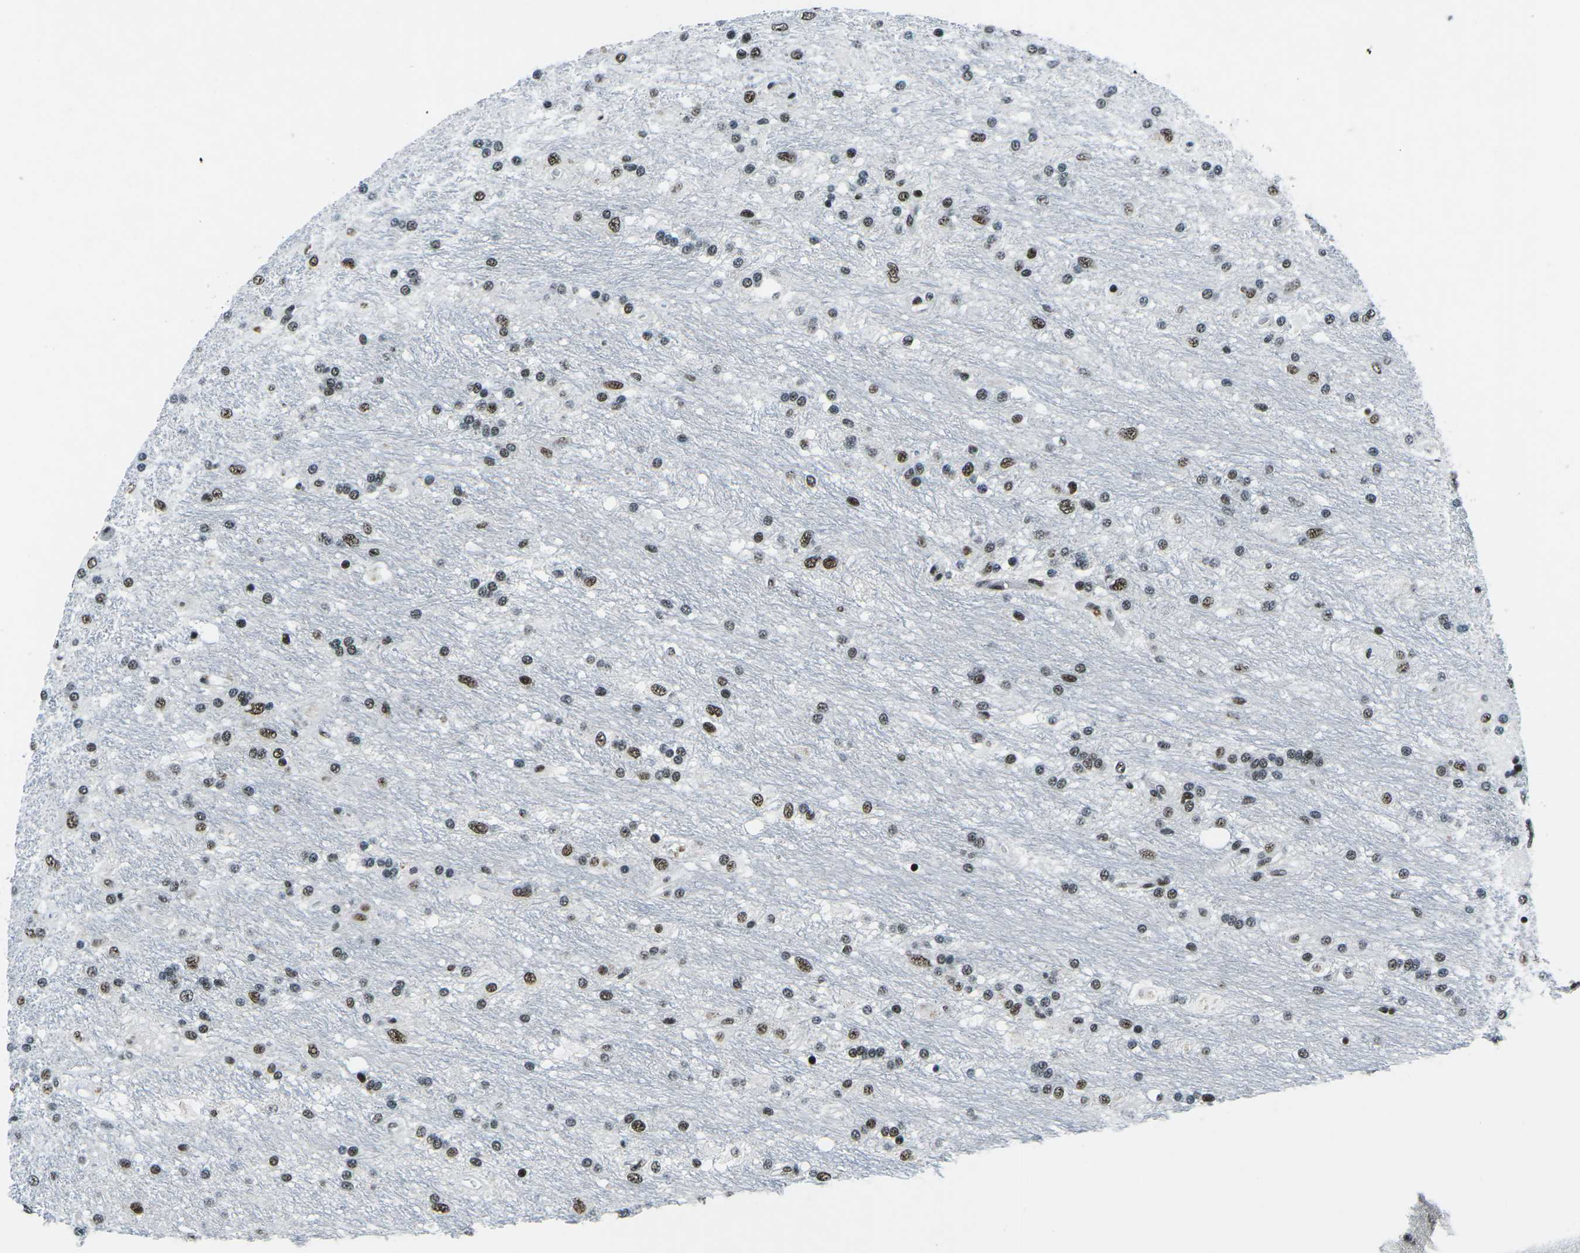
{"staining": {"intensity": "moderate", "quantity": ">75%", "location": "nuclear"}, "tissue": "glioma", "cell_type": "Tumor cells", "image_type": "cancer", "snomed": [{"axis": "morphology", "description": "Glioma, malignant, Low grade"}, {"axis": "topography", "description": "Brain"}], "caption": "Immunohistochemistry (IHC) histopathology image of neoplastic tissue: human glioma stained using IHC exhibits medium levels of moderate protein expression localized specifically in the nuclear of tumor cells, appearing as a nuclear brown color.", "gene": "RBL2", "patient": {"sex": "male", "age": 77}}